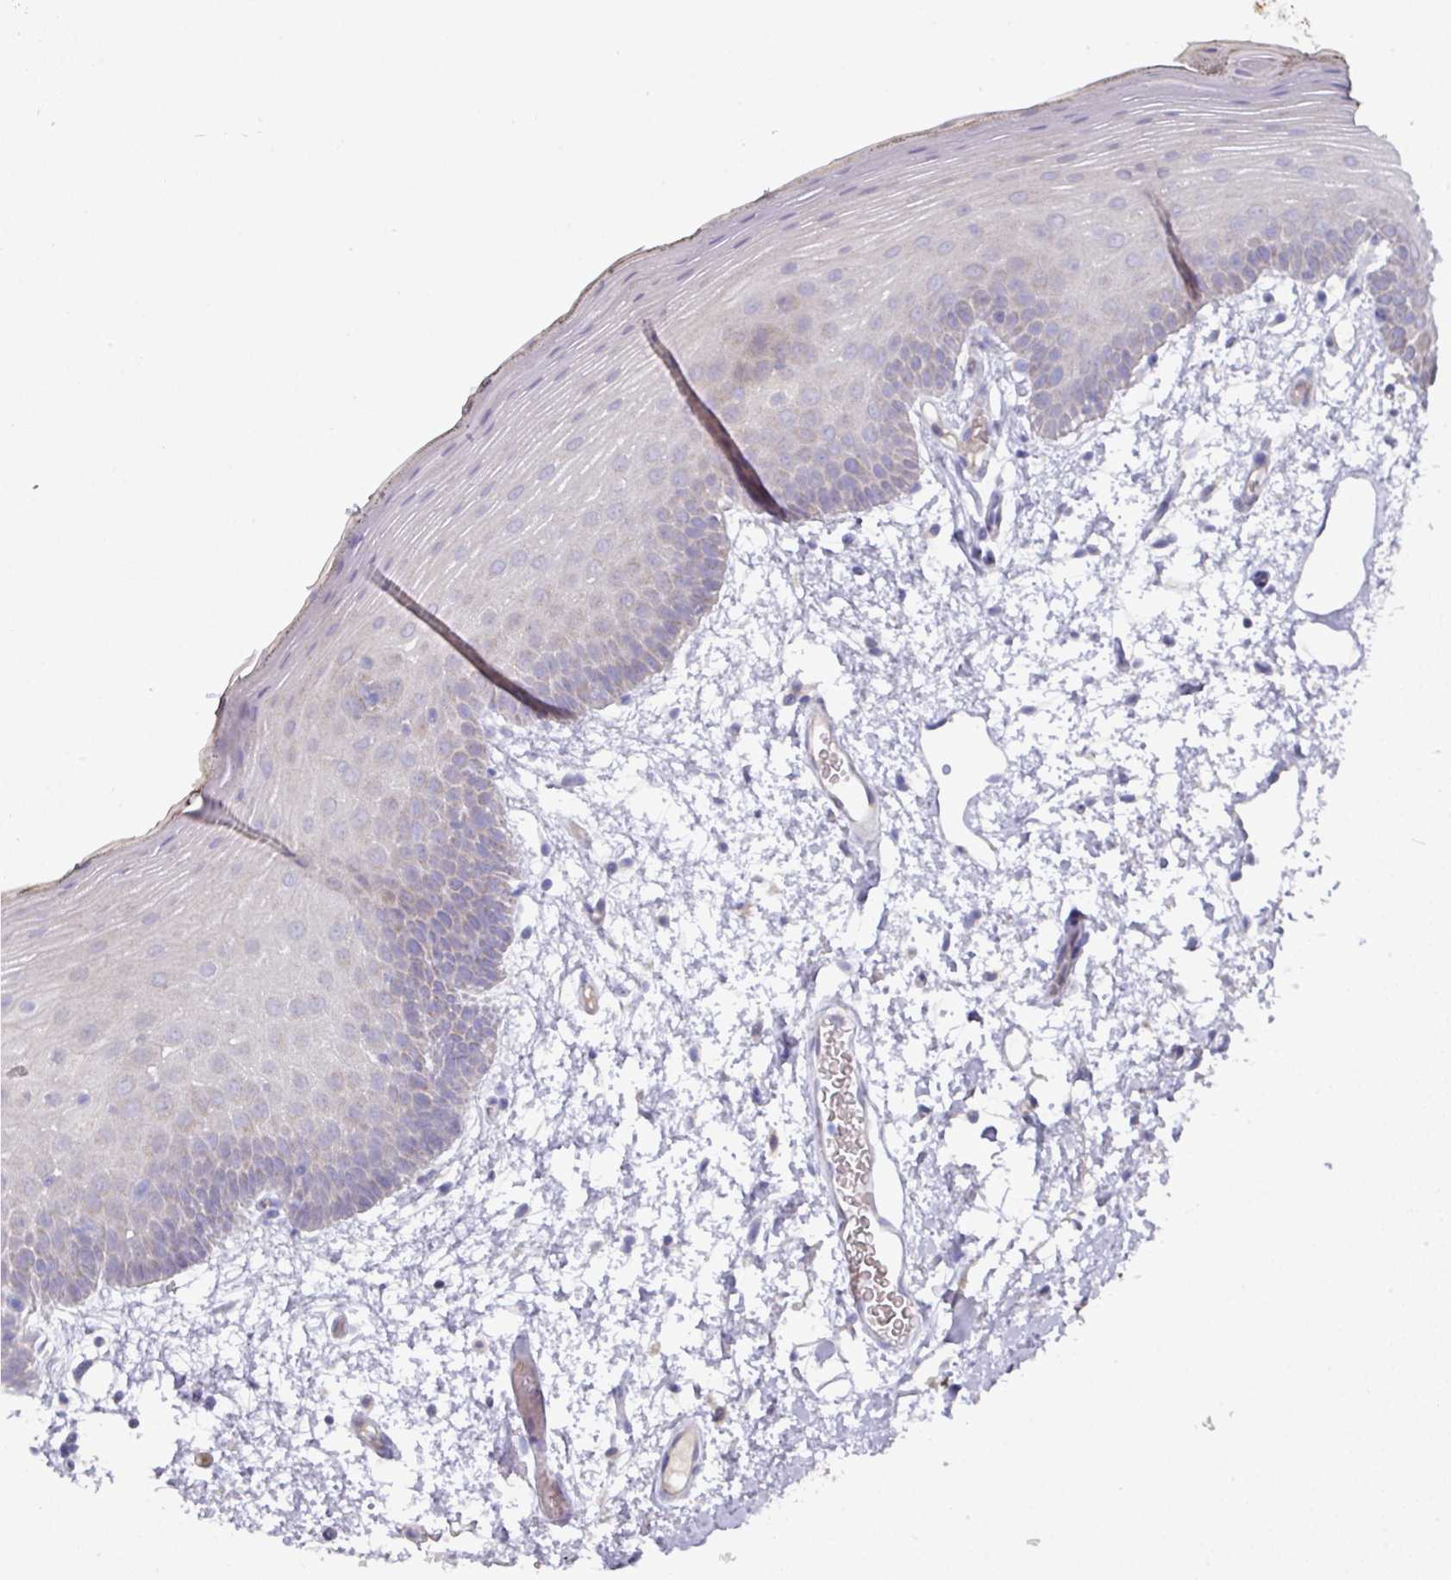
{"staining": {"intensity": "negative", "quantity": "none", "location": "none"}, "tissue": "oral mucosa", "cell_type": "Squamous epithelial cells", "image_type": "normal", "snomed": [{"axis": "morphology", "description": "Normal tissue, NOS"}, {"axis": "morphology", "description": "Squamous cell carcinoma, NOS"}, {"axis": "topography", "description": "Oral tissue"}, {"axis": "topography", "description": "Head-Neck"}], "caption": "IHC micrograph of benign oral mucosa: oral mucosa stained with DAB reveals no significant protein positivity in squamous epithelial cells.", "gene": "IL4R", "patient": {"sex": "female", "age": 81}}